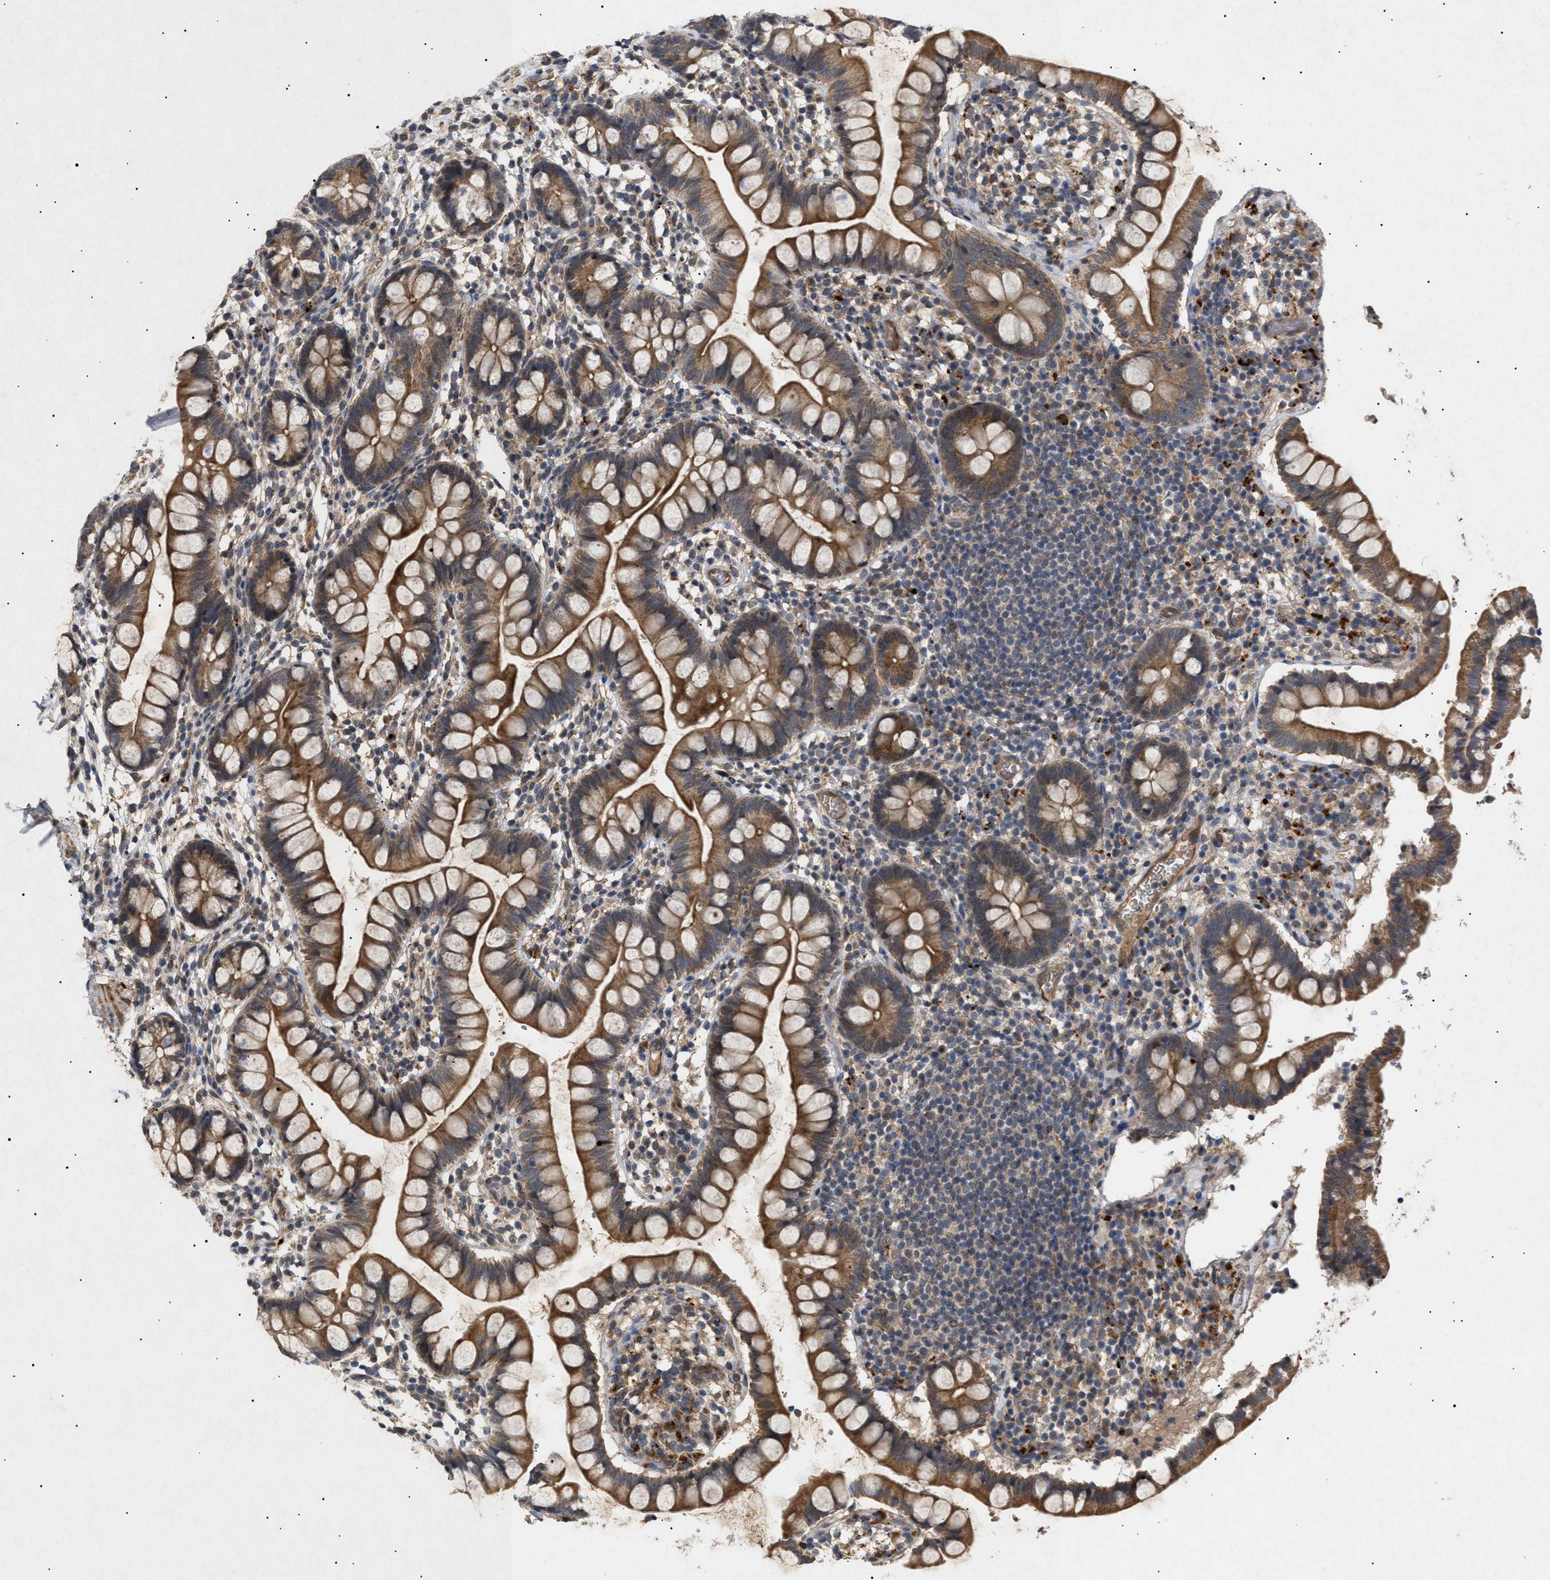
{"staining": {"intensity": "moderate", "quantity": ">75%", "location": "cytoplasmic/membranous"}, "tissue": "small intestine", "cell_type": "Glandular cells", "image_type": "normal", "snomed": [{"axis": "morphology", "description": "Normal tissue, NOS"}, {"axis": "topography", "description": "Small intestine"}], "caption": "IHC micrograph of unremarkable small intestine: small intestine stained using IHC exhibits medium levels of moderate protein expression localized specifically in the cytoplasmic/membranous of glandular cells, appearing as a cytoplasmic/membranous brown color.", "gene": "SIRT5", "patient": {"sex": "female", "age": 84}}